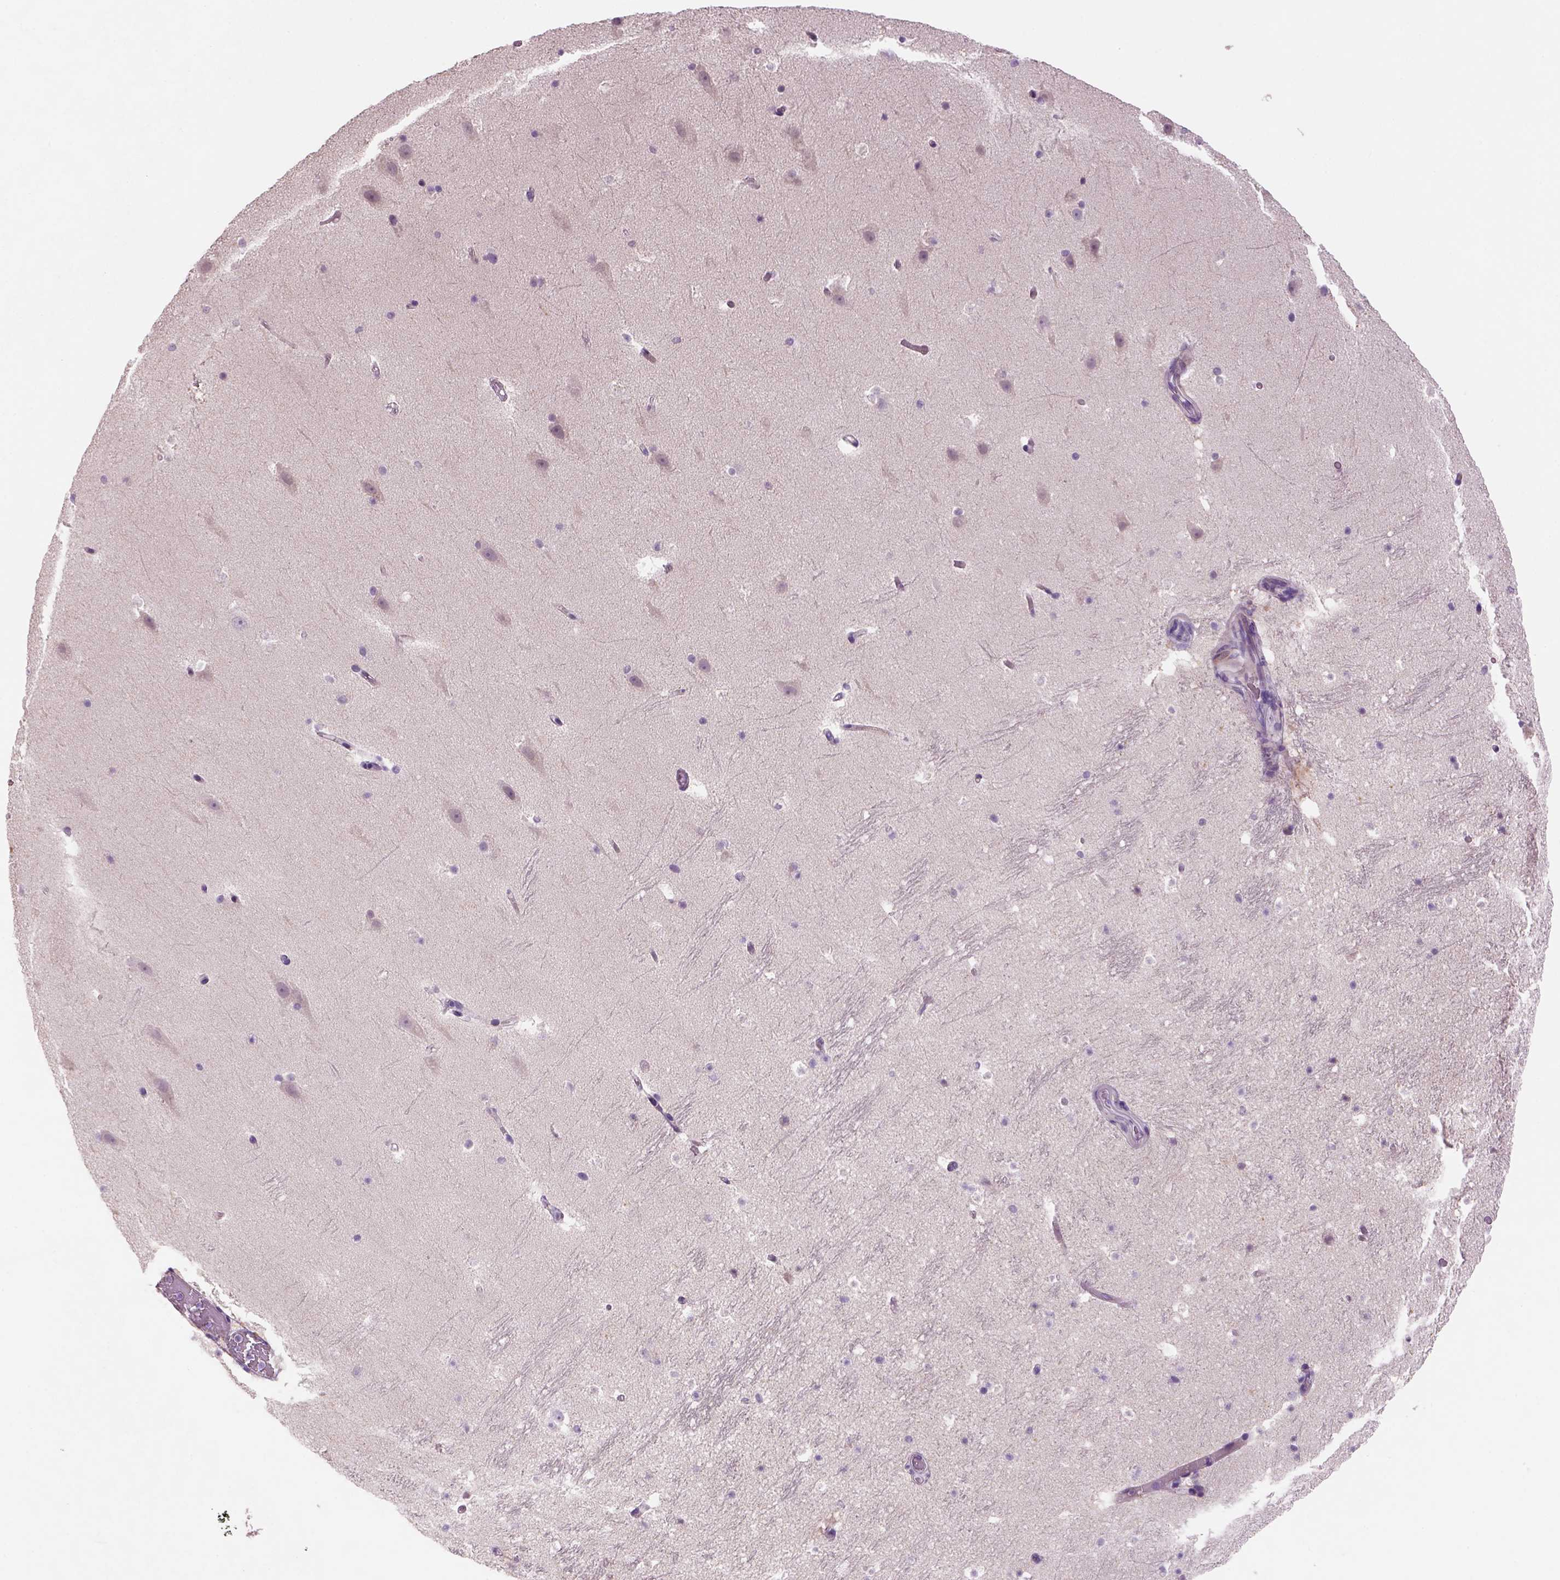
{"staining": {"intensity": "negative", "quantity": "none", "location": "none"}, "tissue": "hippocampus", "cell_type": "Glial cells", "image_type": "normal", "snomed": [{"axis": "morphology", "description": "Normal tissue, NOS"}, {"axis": "topography", "description": "Hippocampus"}], "caption": "Immunohistochemistry of normal hippocampus reveals no expression in glial cells.", "gene": "NUDT6", "patient": {"sex": "male", "age": 26}}